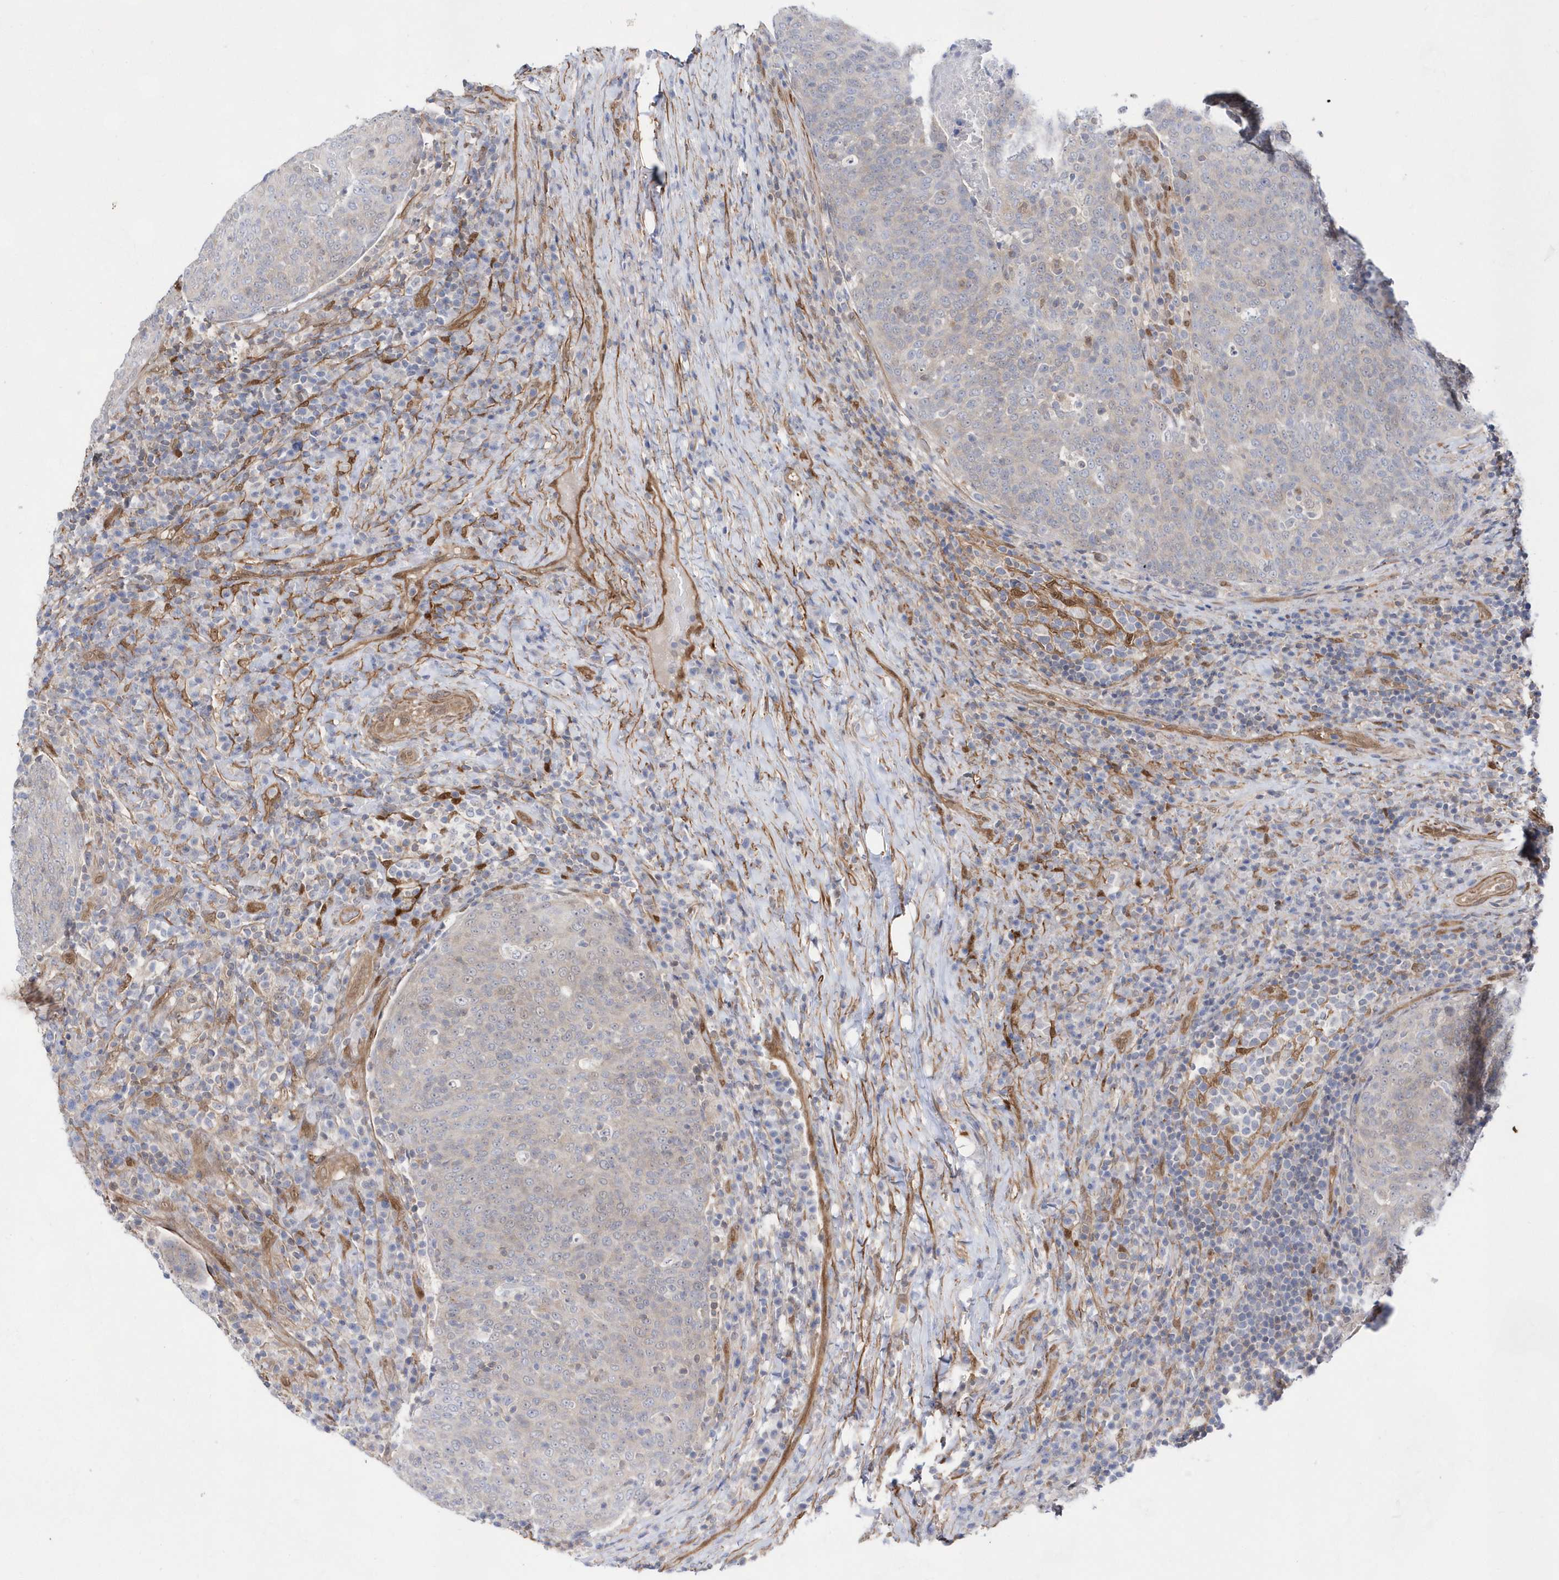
{"staining": {"intensity": "negative", "quantity": "none", "location": "none"}, "tissue": "head and neck cancer", "cell_type": "Tumor cells", "image_type": "cancer", "snomed": [{"axis": "morphology", "description": "Squamous cell carcinoma, NOS"}, {"axis": "morphology", "description": "Squamous cell carcinoma, metastatic, NOS"}, {"axis": "topography", "description": "Lymph node"}, {"axis": "topography", "description": "Head-Neck"}], "caption": "Immunohistochemical staining of human head and neck cancer (metastatic squamous cell carcinoma) demonstrates no significant expression in tumor cells.", "gene": "BDH2", "patient": {"sex": "male", "age": 62}}